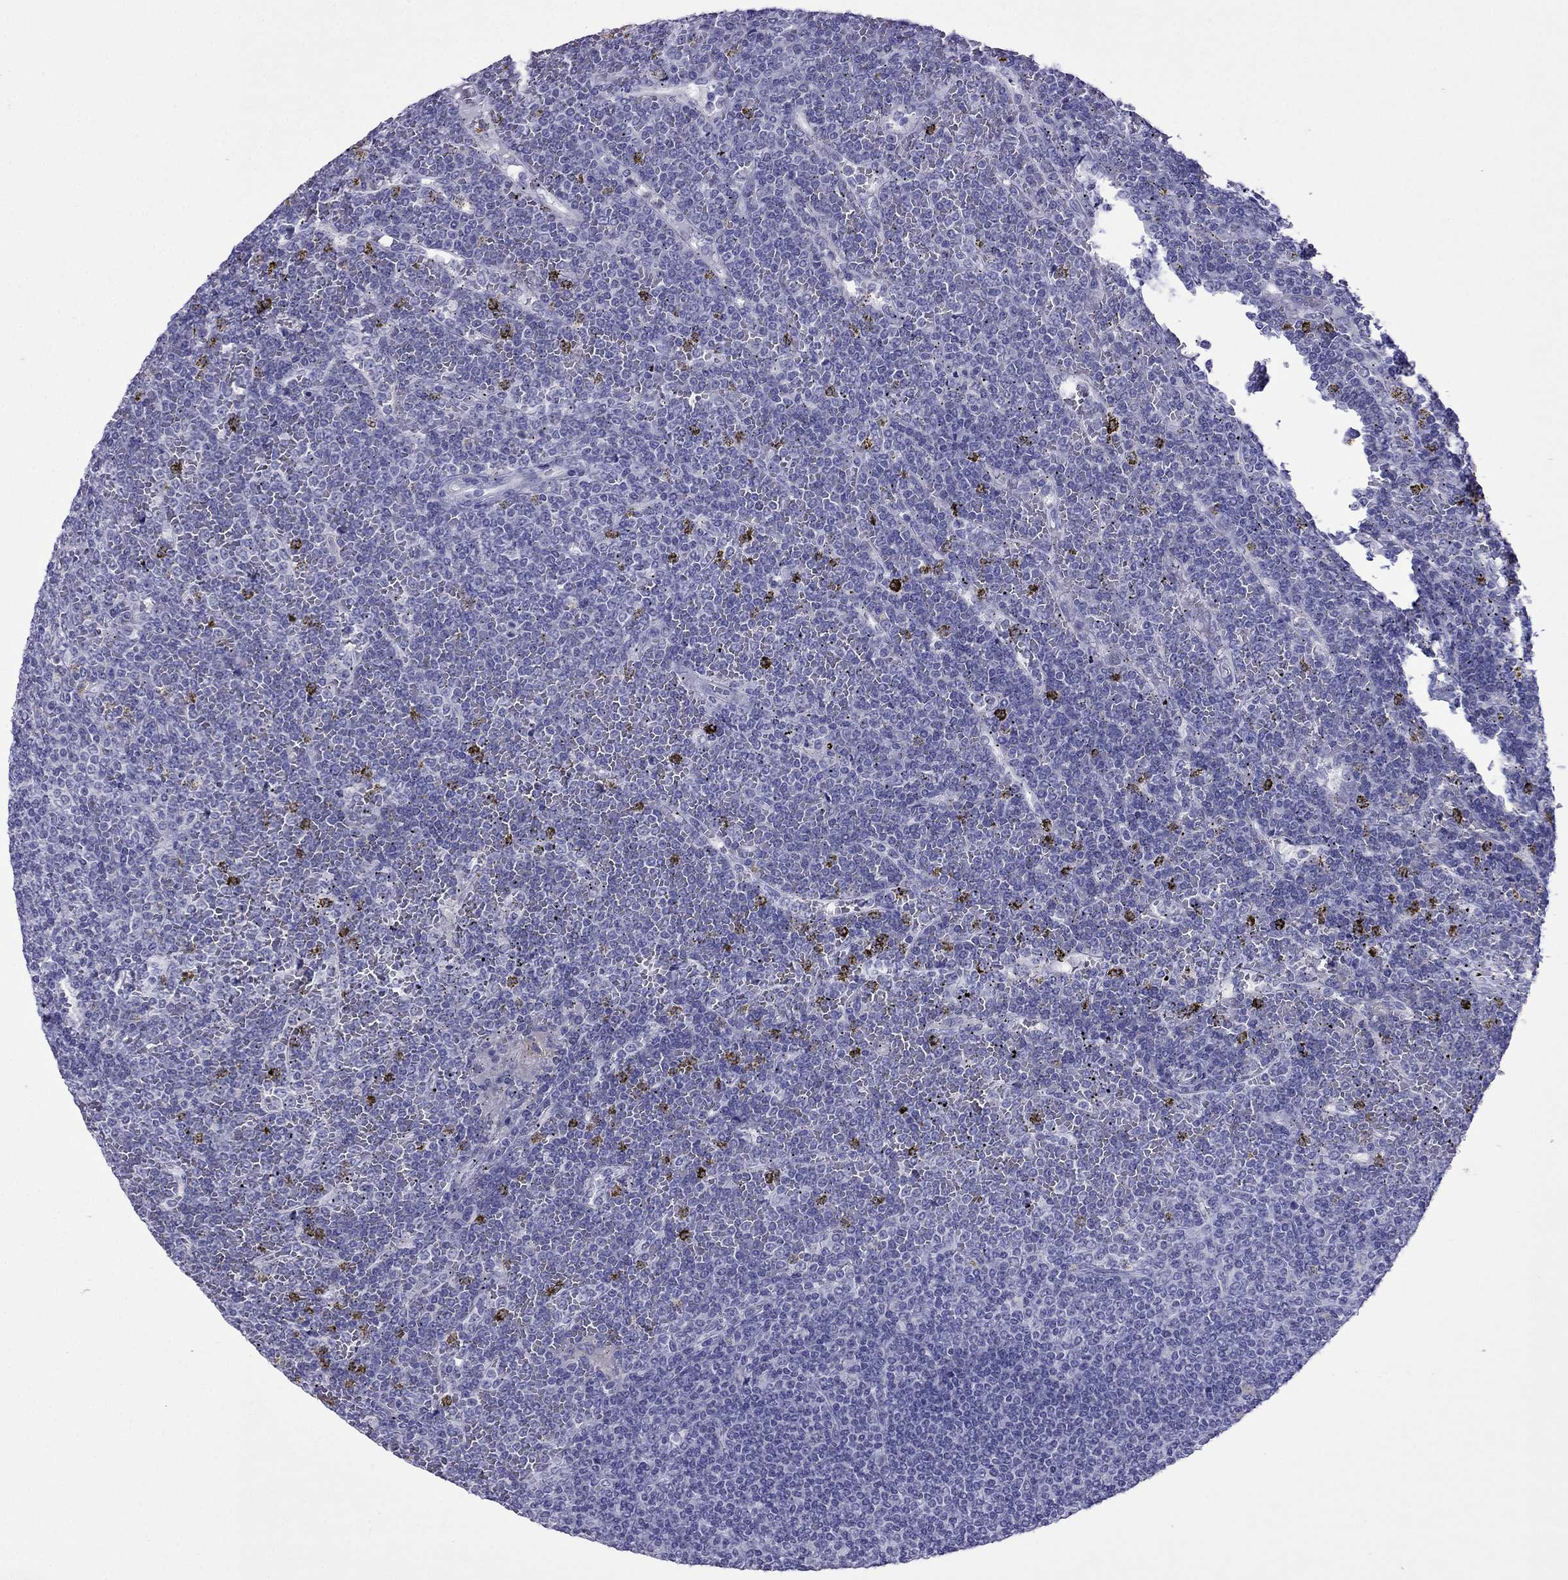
{"staining": {"intensity": "negative", "quantity": "none", "location": "none"}, "tissue": "lymphoma", "cell_type": "Tumor cells", "image_type": "cancer", "snomed": [{"axis": "morphology", "description": "Malignant lymphoma, non-Hodgkin's type, Low grade"}, {"axis": "topography", "description": "Spleen"}], "caption": "Human lymphoma stained for a protein using IHC displays no staining in tumor cells.", "gene": "PCDHA6", "patient": {"sex": "female", "age": 19}}